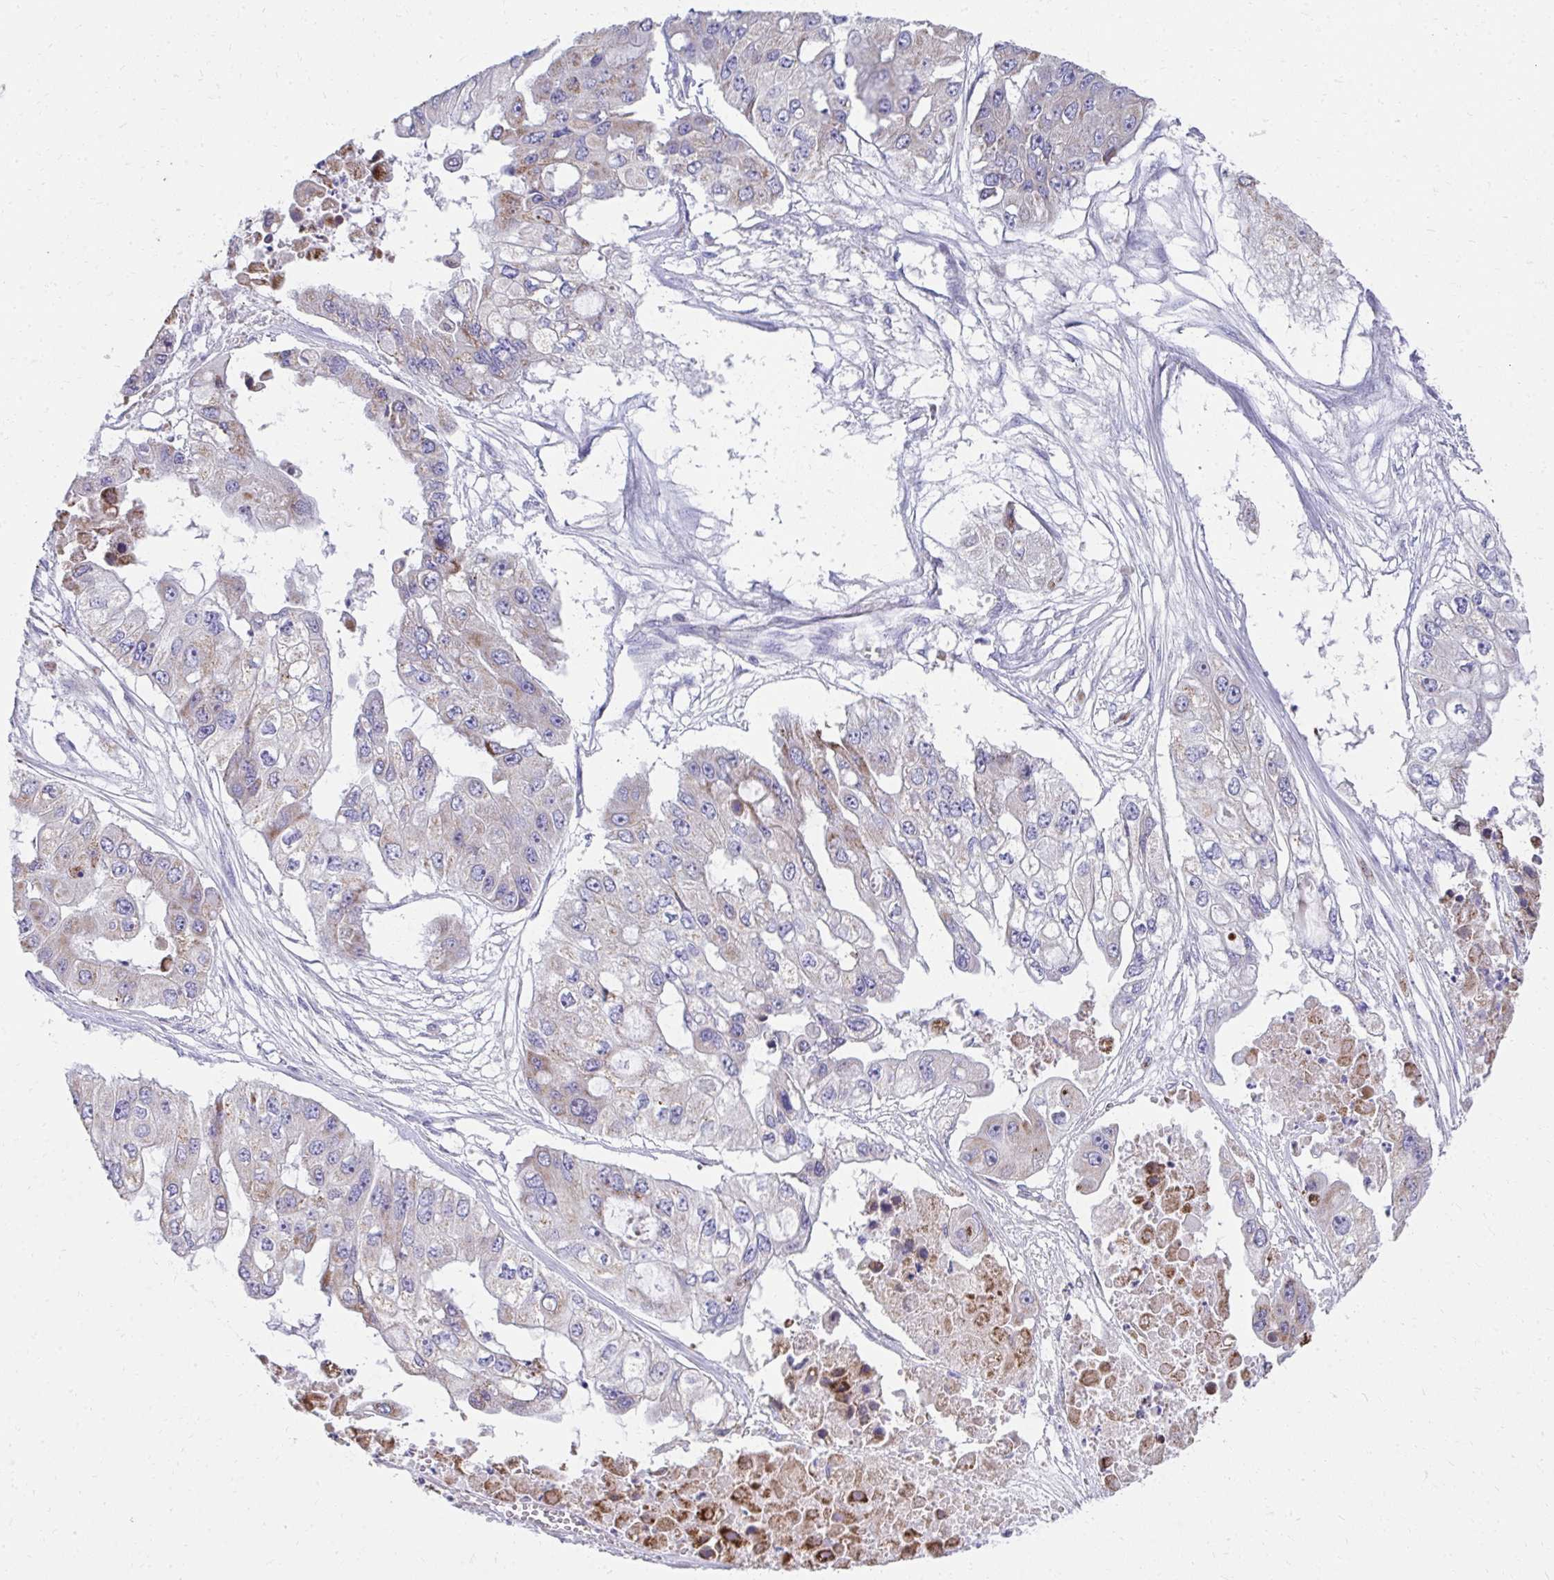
{"staining": {"intensity": "weak", "quantity": "<25%", "location": "cytoplasmic/membranous"}, "tissue": "ovarian cancer", "cell_type": "Tumor cells", "image_type": "cancer", "snomed": [{"axis": "morphology", "description": "Cystadenocarcinoma, serous, NOS"}, {"axis": "topography", "description": "Ovary"}], "caption": "Micrograph shows no significant protein staining in tumor cells of ovarian serous cystadenocarcinoma.", "gene": "PRRG3", "patient": {"sex": "female", "age": 56}}